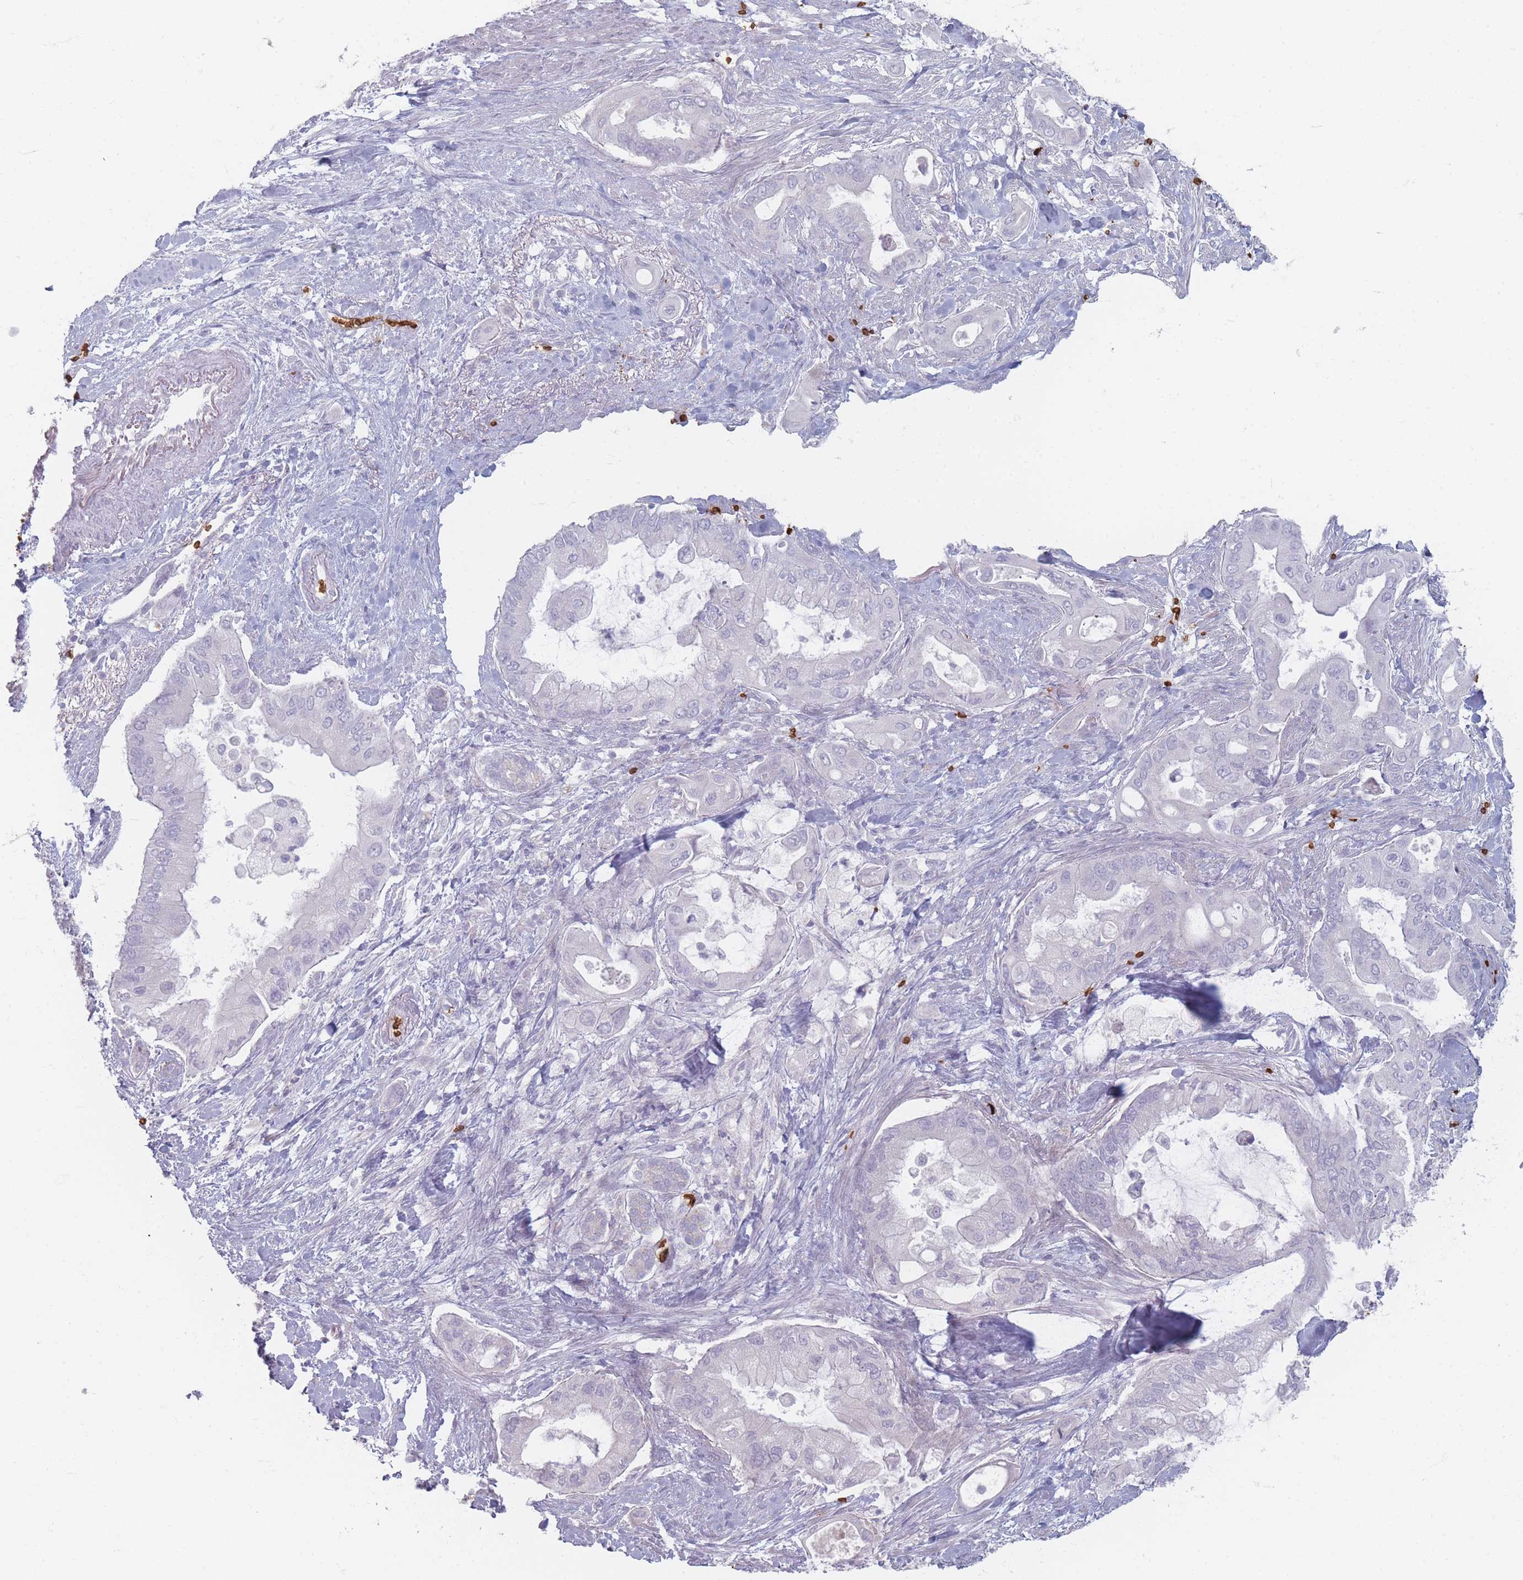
{"staining": {"intensity": "negative", "quantity": "none", "location": "none"}, "tissue": "pancreatic cancer", "cell_type": "Tumor cells", "image_type": "cancer", "snomed": [{"axis": "morphology", "description": "Adenocarcinoma, NOS"}, {"axis": "topography", "description": "Pancreas"}], "caption": "The histopathology image demonstrates no staining of tumor cells in pancreatic cancer. (Brightfield microscopy of DAB IHC at high magnification).", "gene": "SLC2A6", "patient": {"sex": "male", "age": 57}}